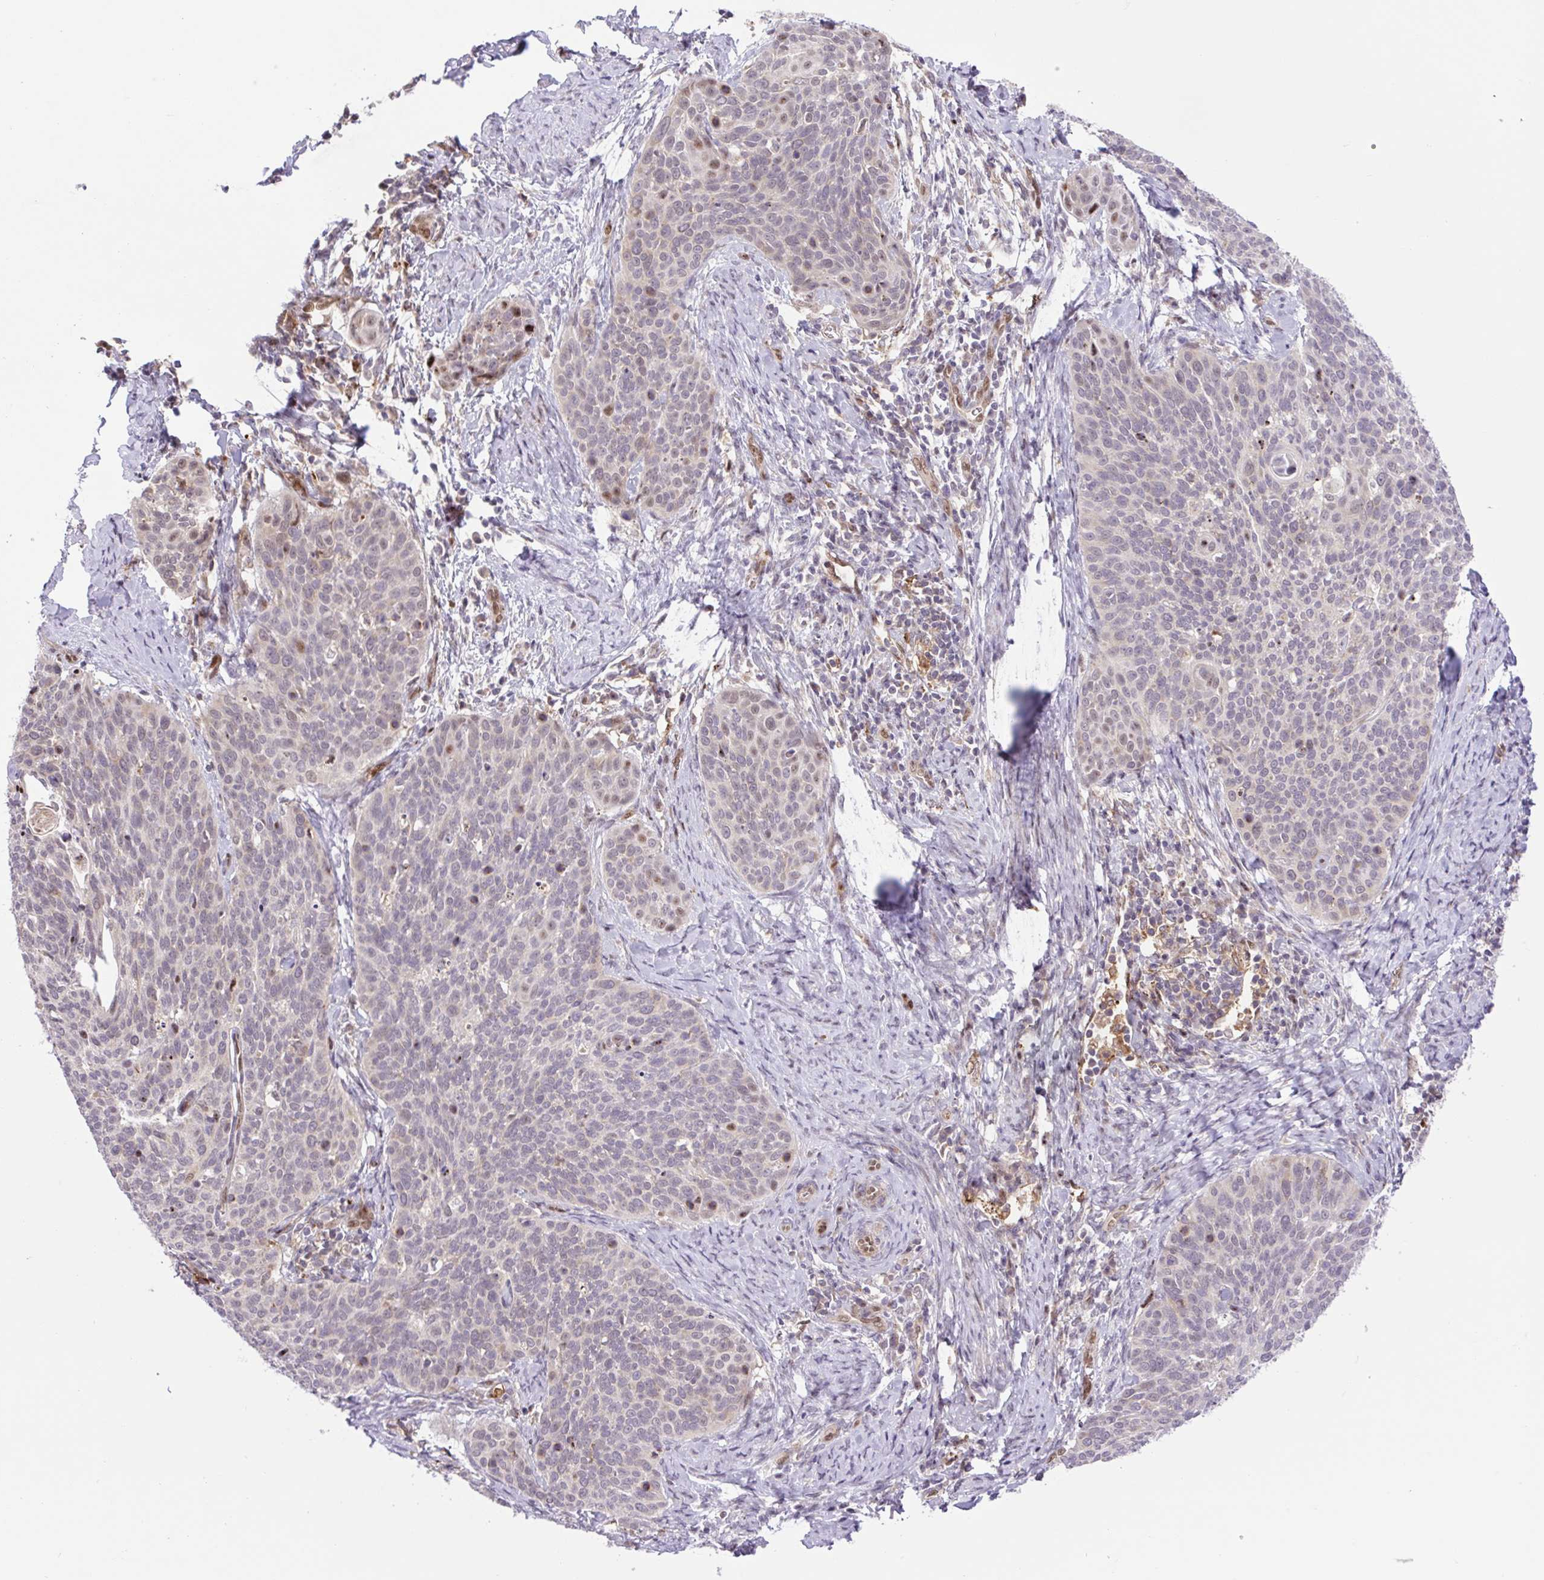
{"staining": {"intensity": "negative", "quantity": "none", "location": "none"}, "tissue": "cervical cancer", "cell_type": "Tumor cells", "image_type": "cancer", "snomed": [{"axis": "morphology", "description": "Squamous cell carcinoma, NOS"}, {"axis": "topography", "description": "Cervix"}], "caption": "This is an IHC image of human cervical cancer. There is no expression in tumor cells.", "gene": "ERG", "patient": {"sex": "female", "age": 69}}